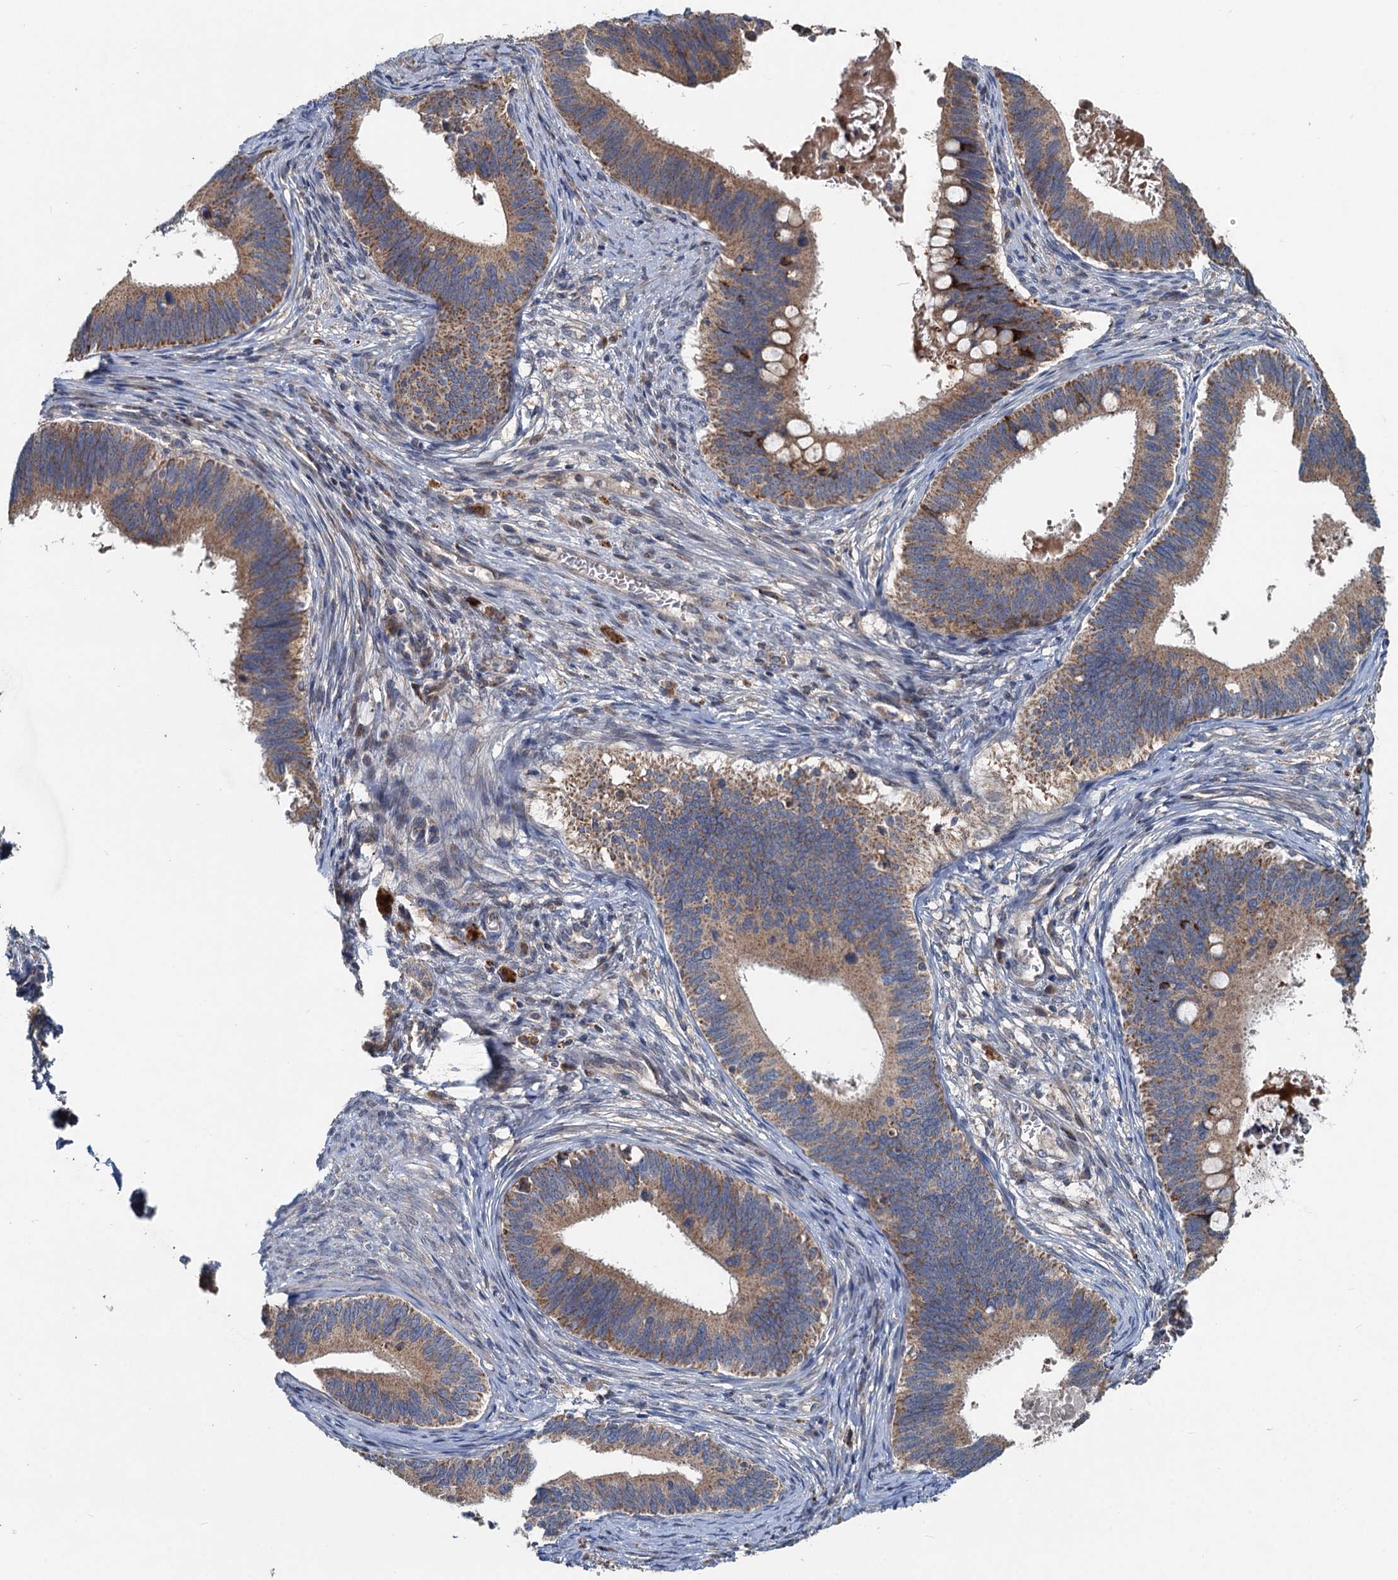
{"staining": {"intensity": "moderate", "quantity": ">75%", "location": "cytoplasmic/membranous"}, "tissue": "cervical cancer", "cell_type": "Tumor cells", "image_type": "cancer", "snomed": [{"axis": "morphology", "description": "Adenocarcinoma, NOS"}, {"axis": "topography", "description": "Cervix"}], "caption": "There is medium levels of moderate cytoplasmic/membranous positivity in tumor cells of cervical adenocarcinoma, as demonstrated by immunohistochemical staining (brown color).", "gene": "OTUB1", "patient": {"sex": "female", "age": 42}}